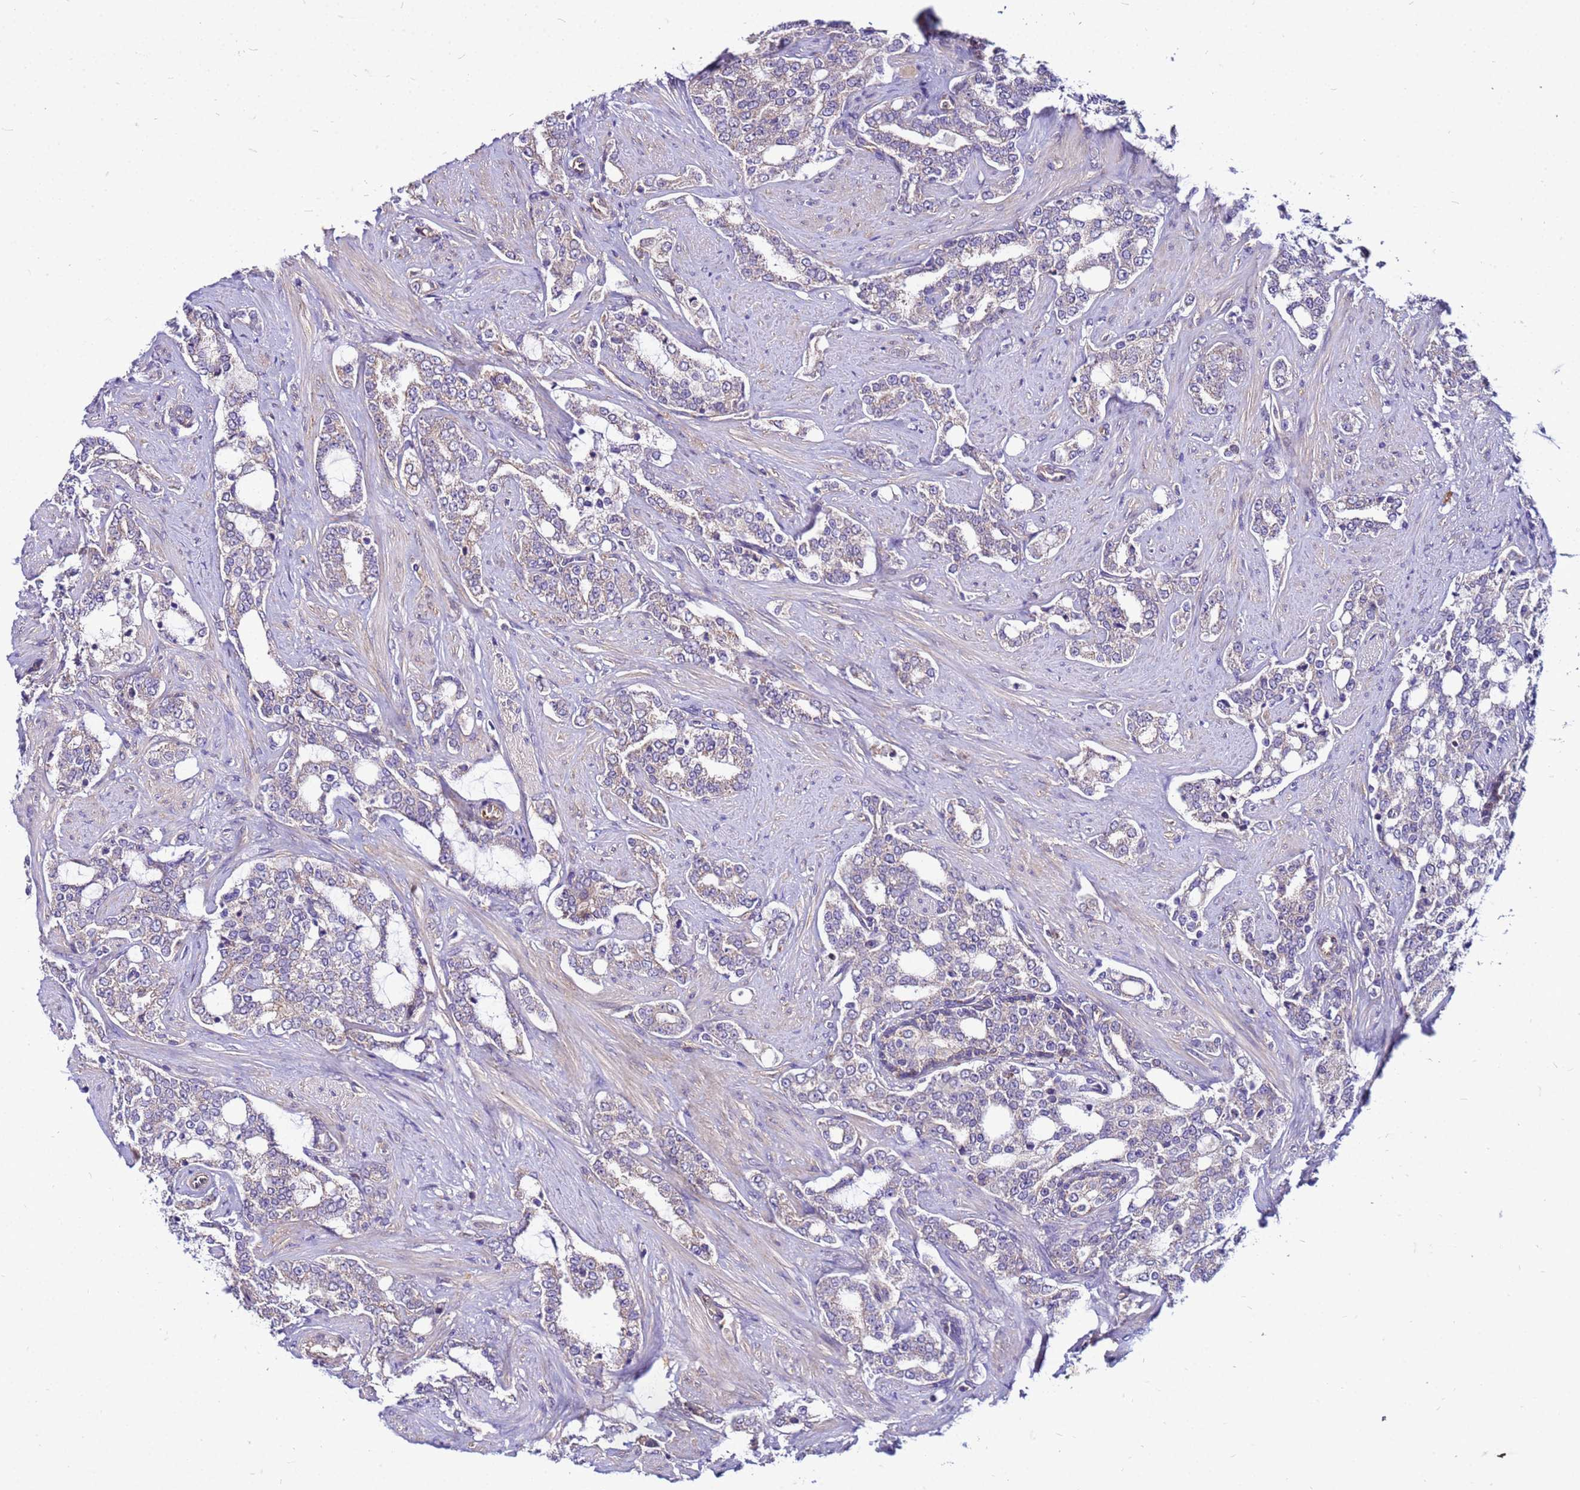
{"staining": {"intensity": "weak", "quantity": "25%-75%", "location": "cytoplasmic/membranous"}, "tissue": "prostate cancer", "cell_type": "Tumor cells", "image_type": "cancer", "snomed": [{"axis": "morphology", "description": "Adenocarcinoma, High grade"}, {"axis": "topography", "description": "Prostate"}], "caption": "A brown stain labels weak cytoplasmic/membranous staining of a protein in prostate cancer tumor cells.", "gene": "PKD1", "patient": {"sex": "male", "age": 64}}